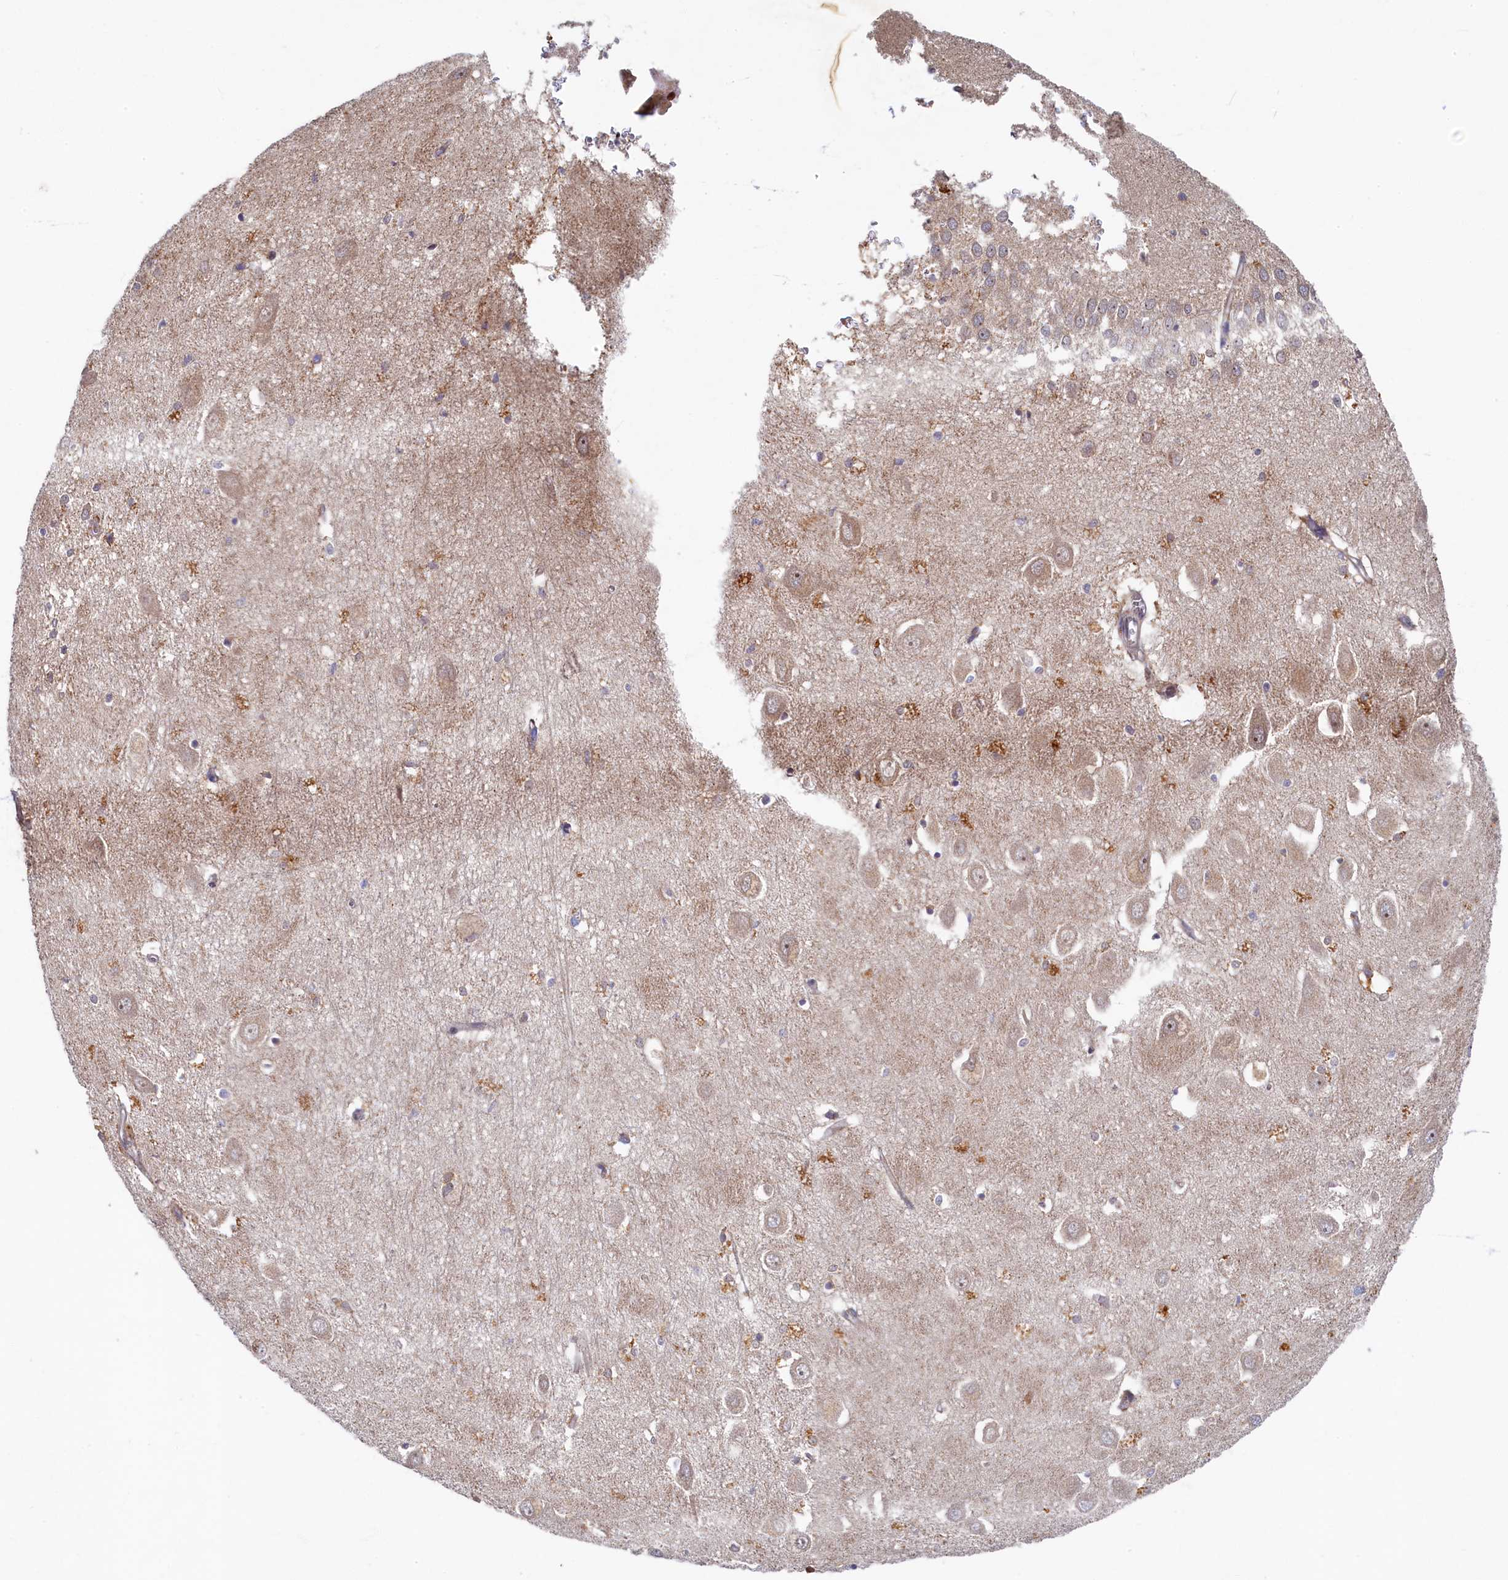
{"staining": {"intensity": "weak", "quantity": "<25%", "location": "cytoplasmic/membranous"}, "tissue": "hippocampus", "cell_type": "Glial cells", "image_type": "normal", "snomed": [{"axis": "morphology", "description": "Normal tissue, NOS"}, {"axis": "topography", "description": "Hippocampus"}], "caption": "Immunohistochemical staining of unremarkable human hippocampus reveals no significant positivity in glial cells.", "gene": "CEP20", "patient": {"sex": "female", "age": 64}}